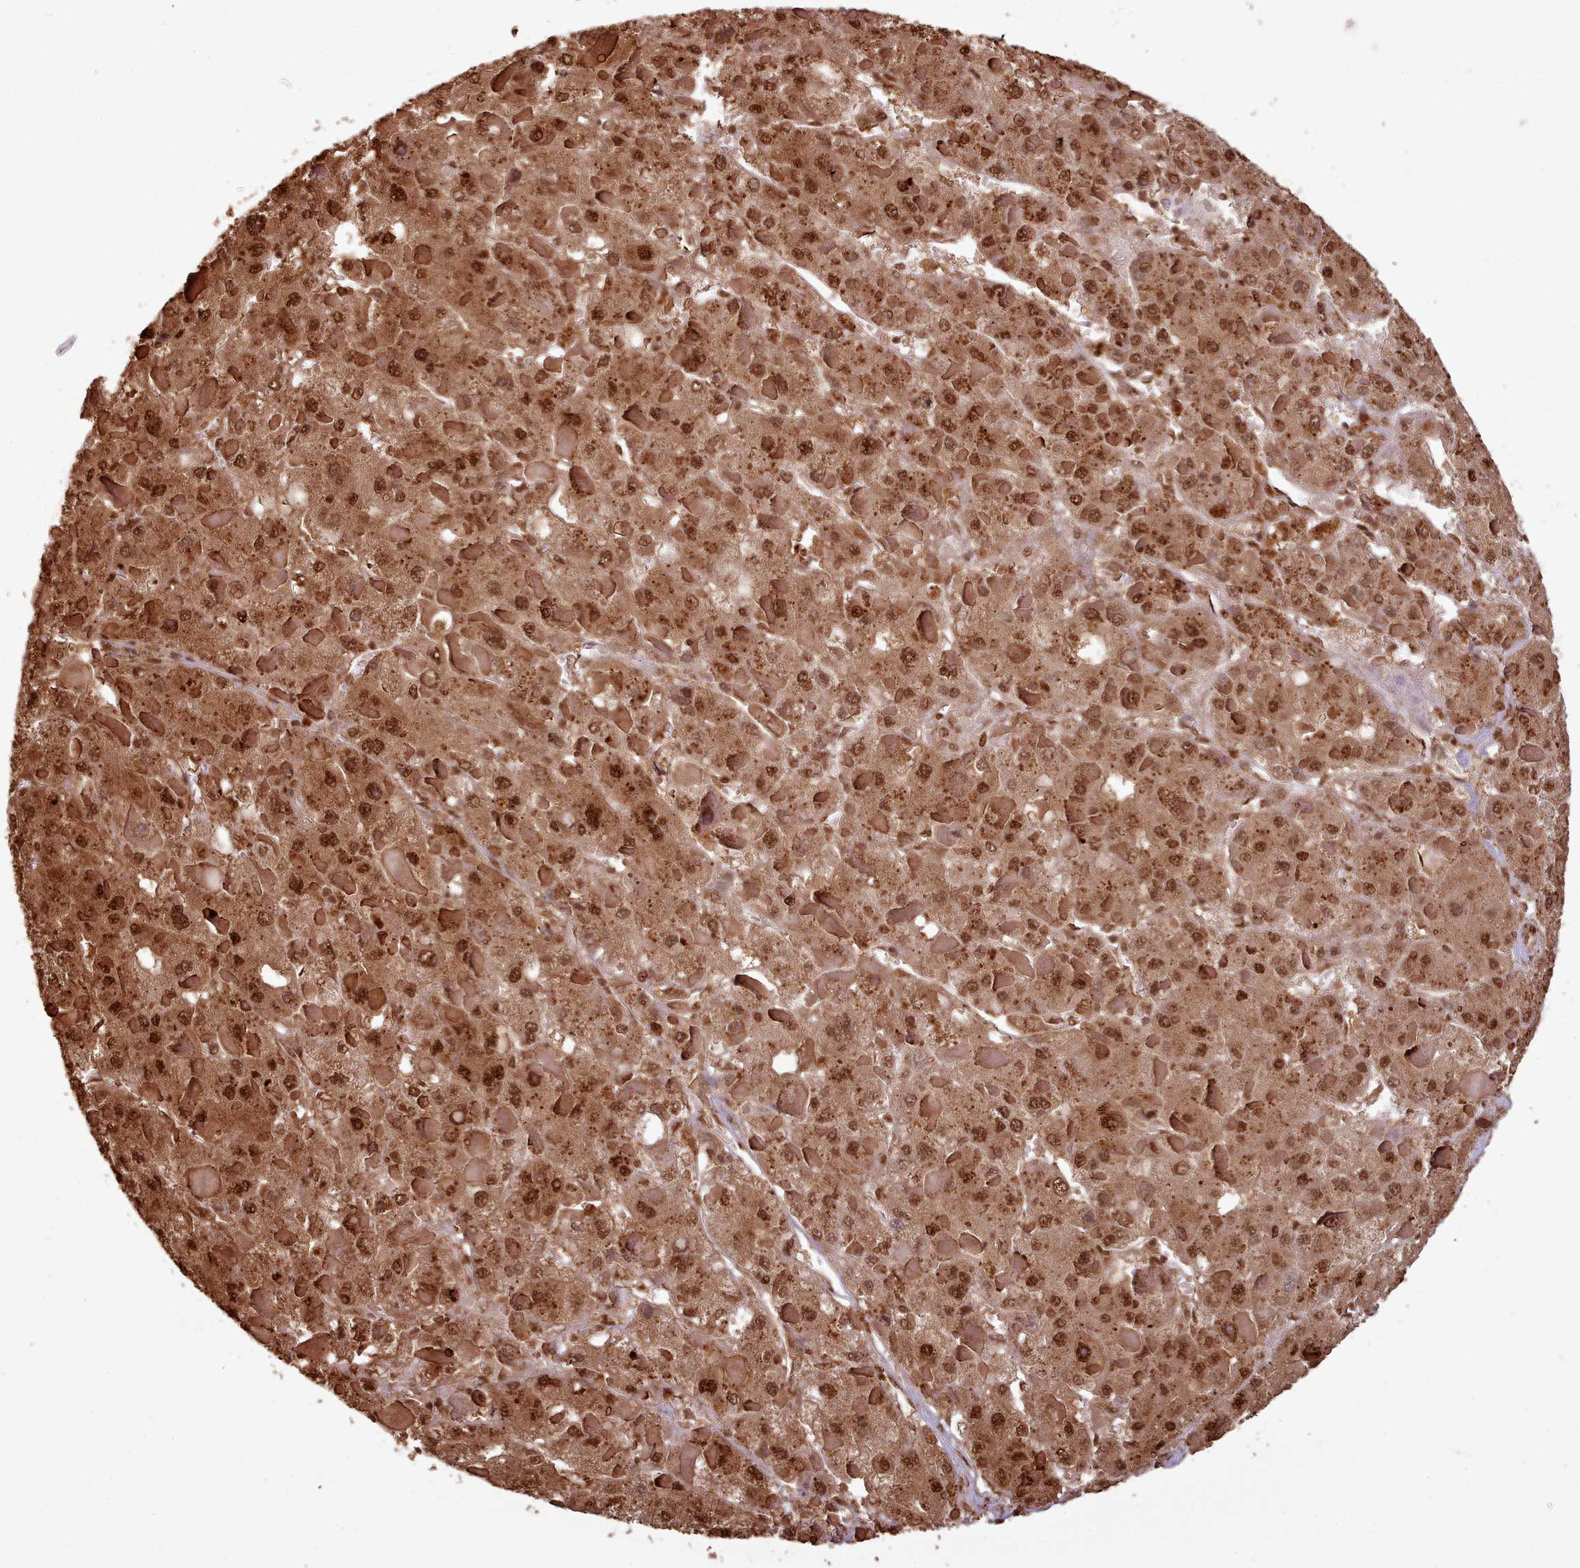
{"staining": {"intensity": "moderate", "quantity": ">75%", "location": "cytoplasmic/membranous,nuclear"}, "tissue": "liver cancer", "cell_type": "Tumor cells", "image_type": "cancer", "snomed": [{"axis": "morphology", "description": "Carcinoma, Hepatocellular, NOS"}, {"axis": "topography", "description": "Liver"}], "caption": "Protein expression analysis of hepatocellular carcinoma (liver) shows moderate cytoplasmic/membranous and nuclear positivity in about >75% of tumor cells.", "gene": "RPS27A", "patient": {"sex": "female", "age": 73}}